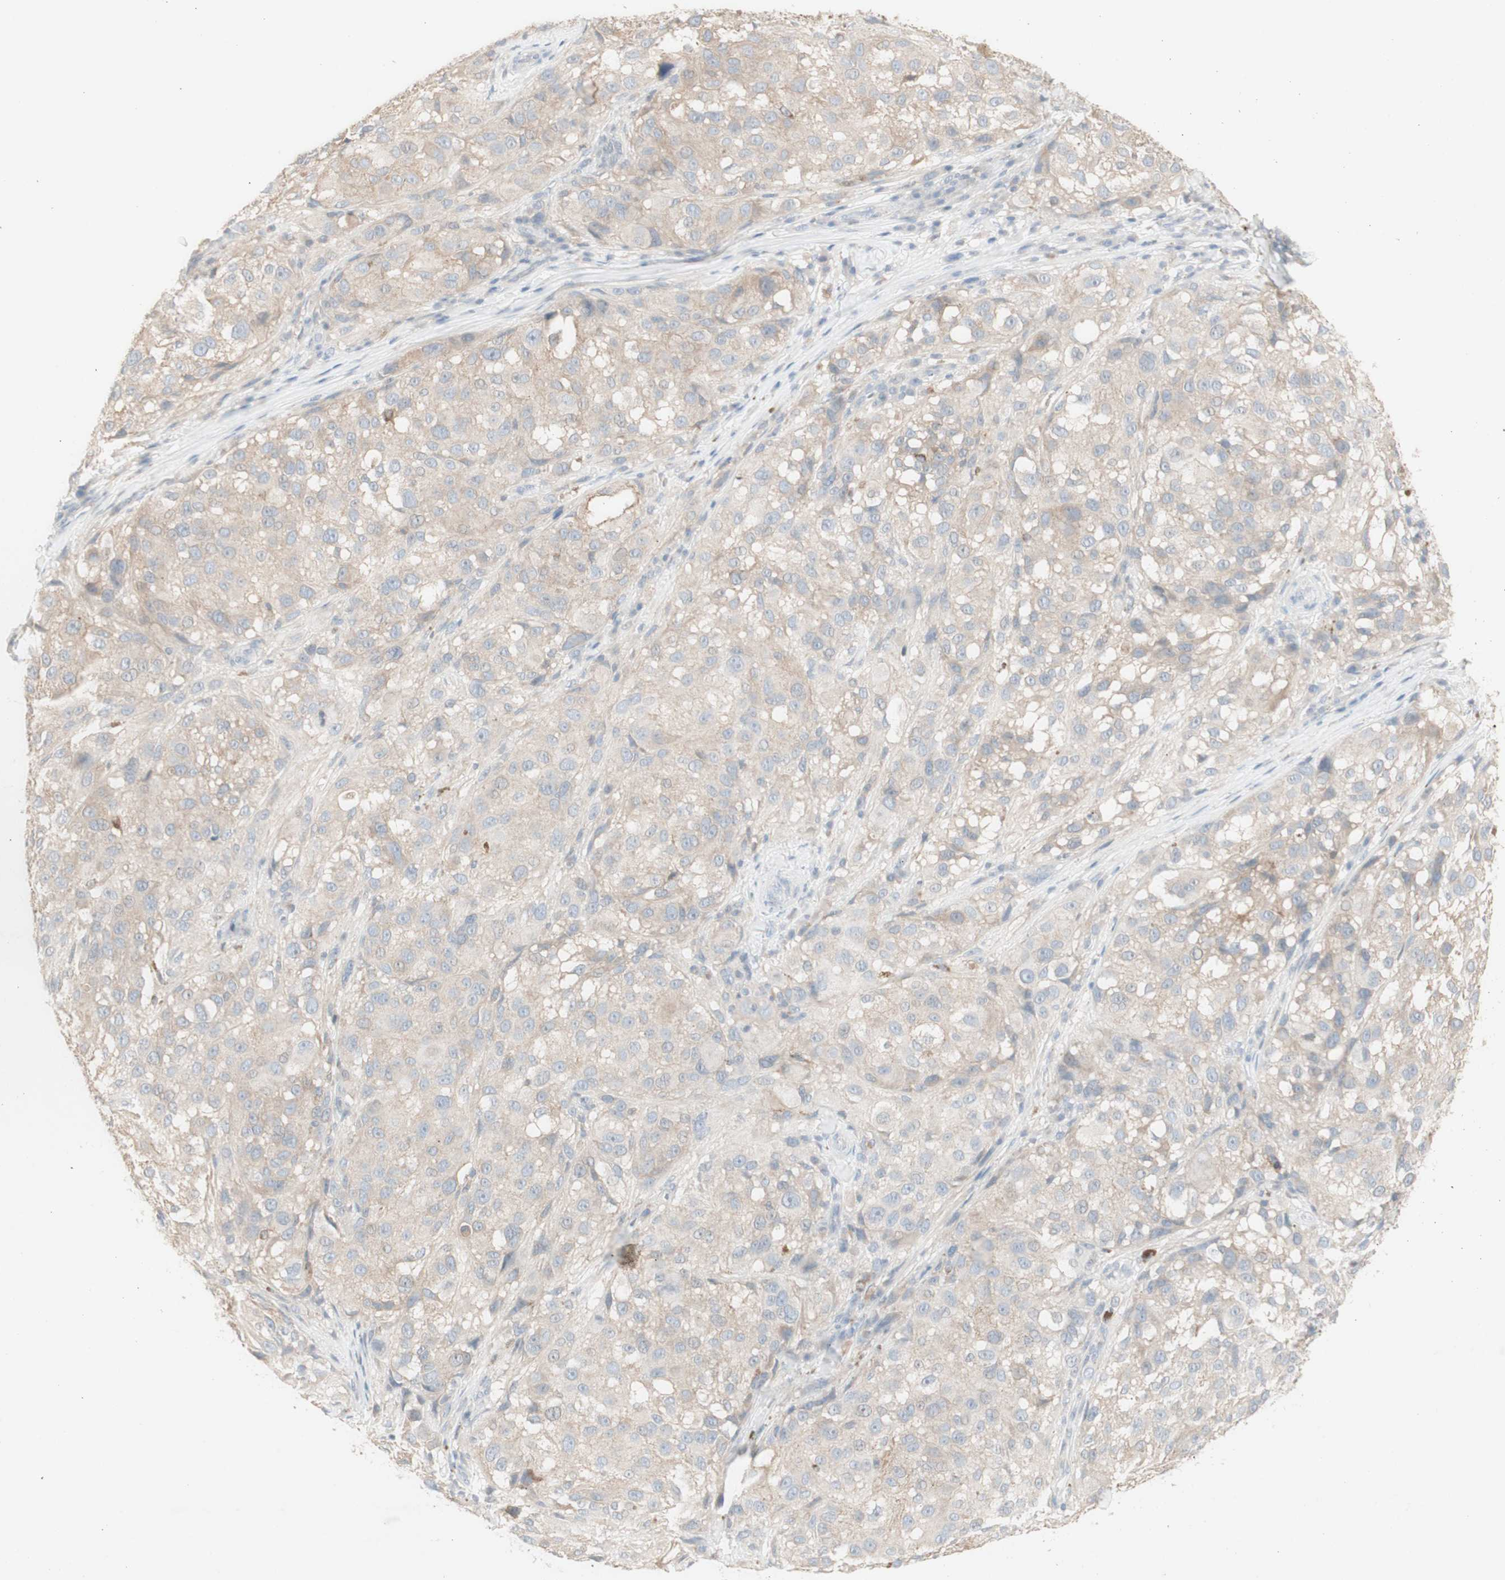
{"staining": {"intensity": "weak", "quantity": "<25%", "location": "cytoplasmic/membranous"}, "tissue": "melanoma", "cell_type": "Tumor cells", "image_type": "cancer", "snomed": [{"axis": "morphology", "description": "Necrosis, NOS"}, {"axis": "morphology", "description": "Malignant melanoma, NOS"}, {"axis": "topography", "description": "Skin"}], "caption": "Human melanoma stained for a protein using immunohistochemistry reveals no staining in tumor cells.", "gene": "ATP6V1B1", "patient": {"sex": "female", "age": 87}}